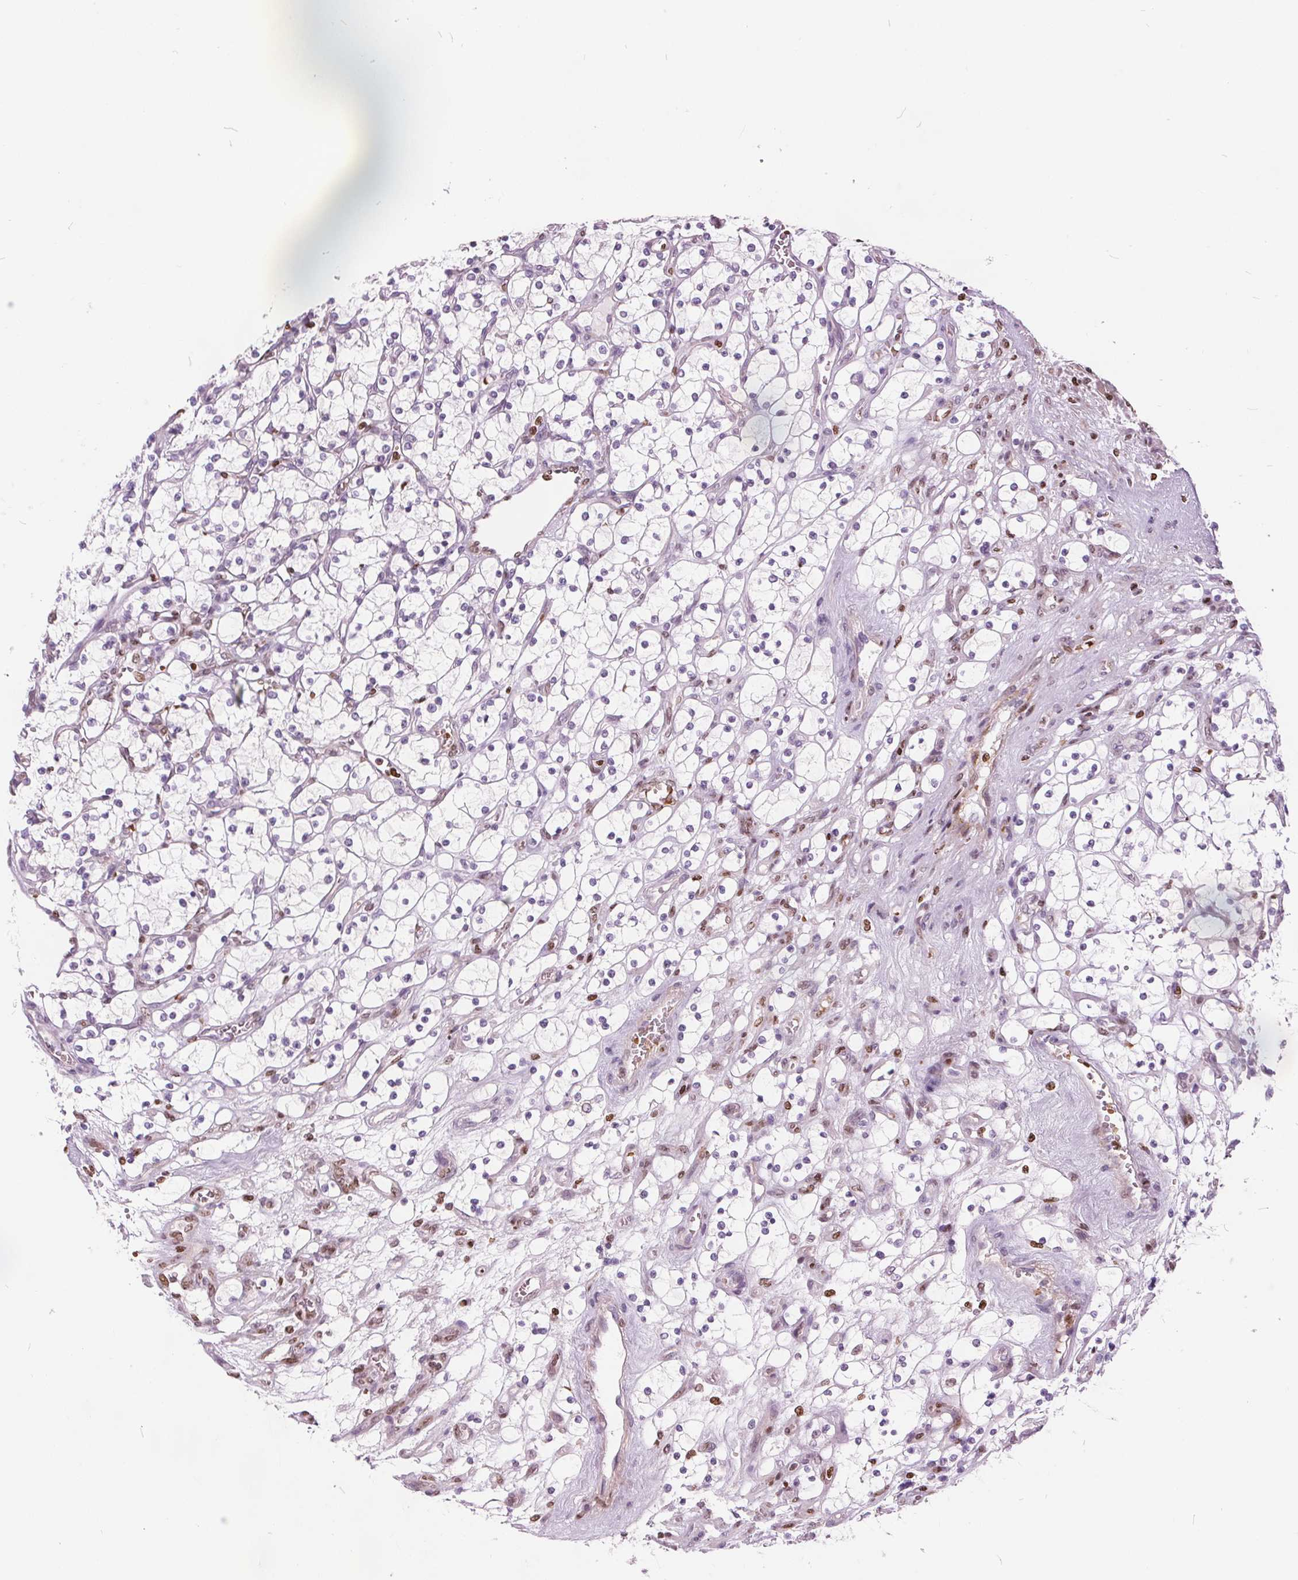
{"staining": {"intensity": "negative", "quantity": "none", "location": "none"}, "tissue": "renal cancer", "cell_type": "Tumor cells", "image_type": "cancer", "snomed": [{"axis": "morphology", "description": "Adenocarcinoma, NOS"}, {"axis": "topography", "description": "Kidney"}], "caption": "A micrograph of renal cancer stained for a protein demonstrates no brown staining in tumor cells. (IHC, brightfield microscopy, high magnification).", "gene": "ISLR2", "patient": {"sex": "female", "age": 69}}